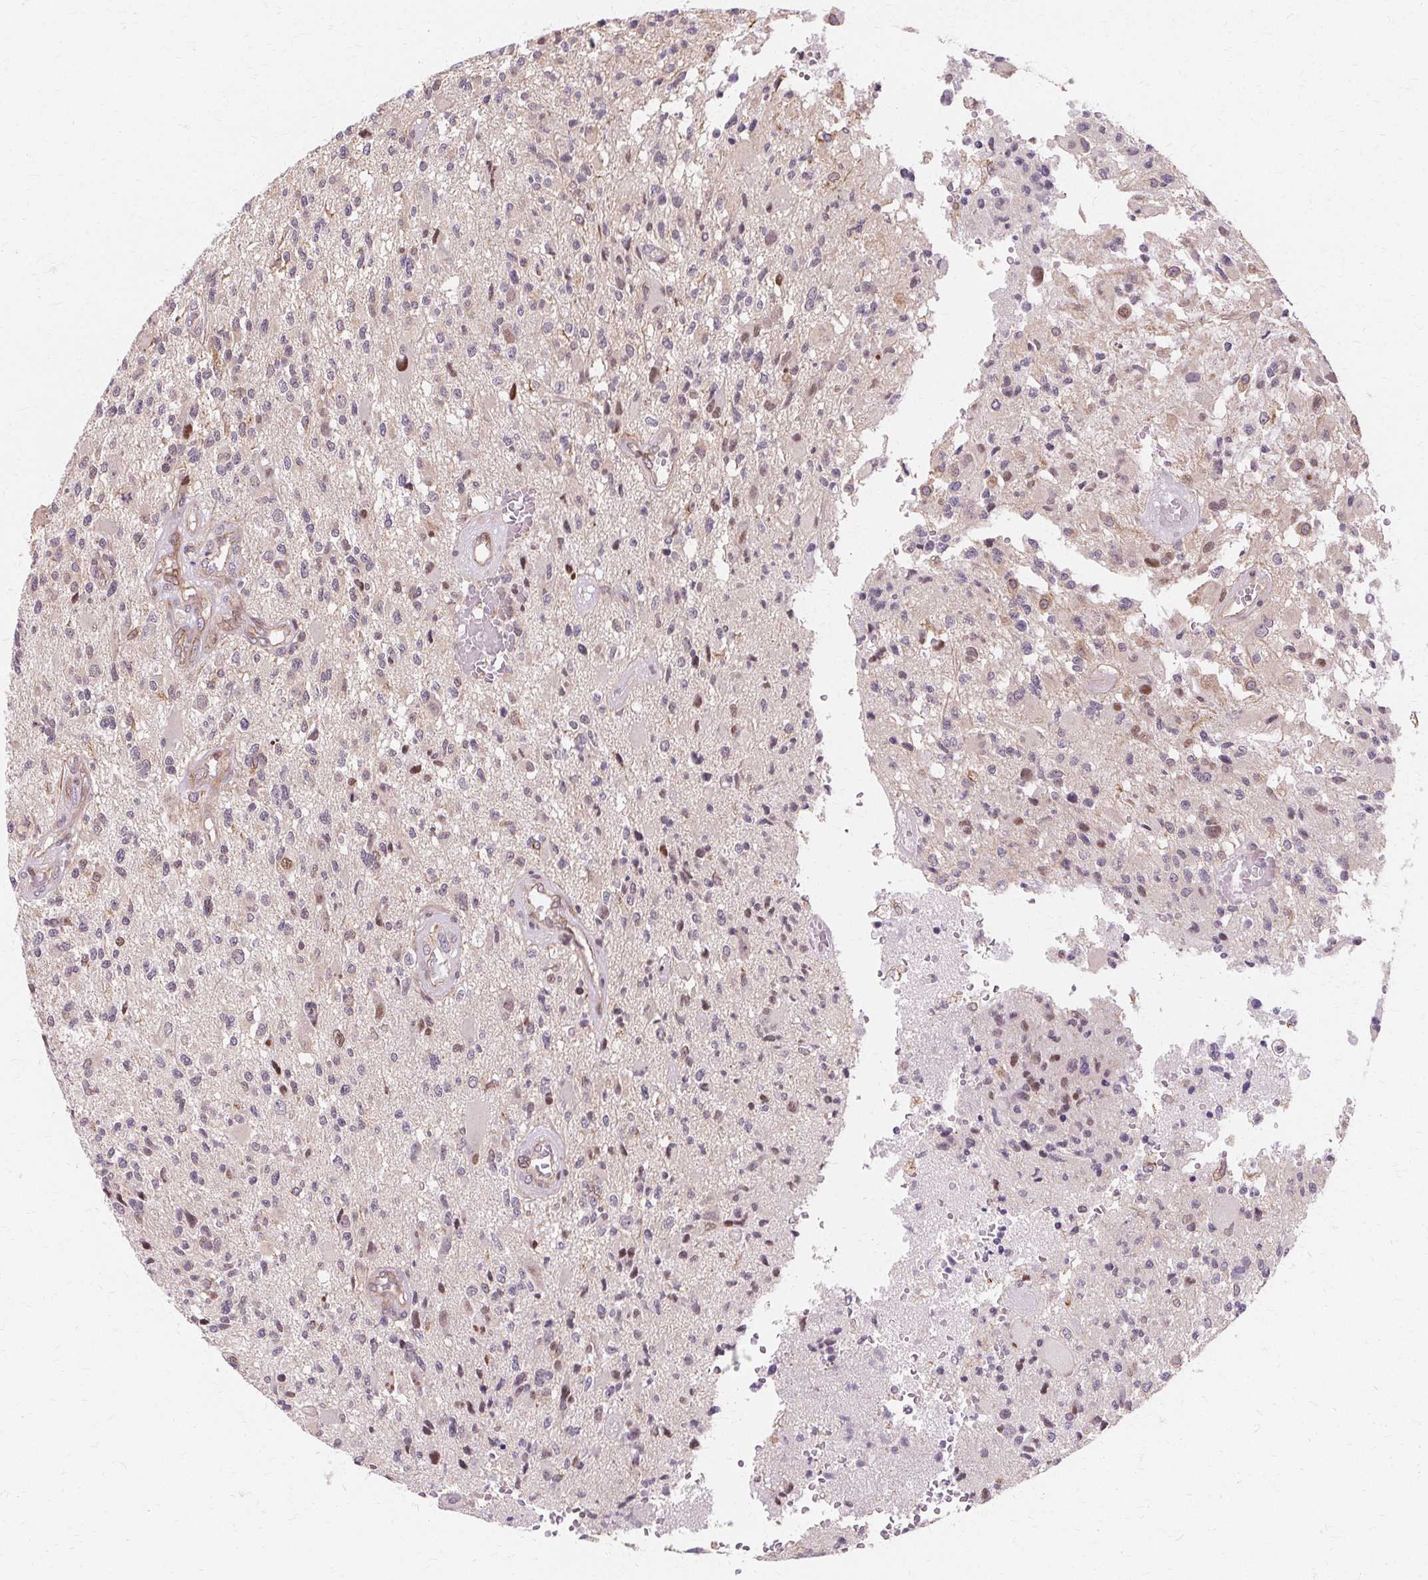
{"staining": {"intensity": "moderate", "quantity": "<25%", "location": "cytoplasmic/membranous,nuclear"}, "tissue": "glioma", "cell_type": "Tumor cells", "image_type": "cancer", "snomed": [{"axis": "morphology", "description": "Glioma, malignant, High grade"}, {"axis": "topography", "description": "Brain"}], "caption": "High-grade glioma (malignant) stained with a protein marker displays moderate staining in tumor cells.", "gene": "USP8", "patient": {"sex": "female", "age": 63}}